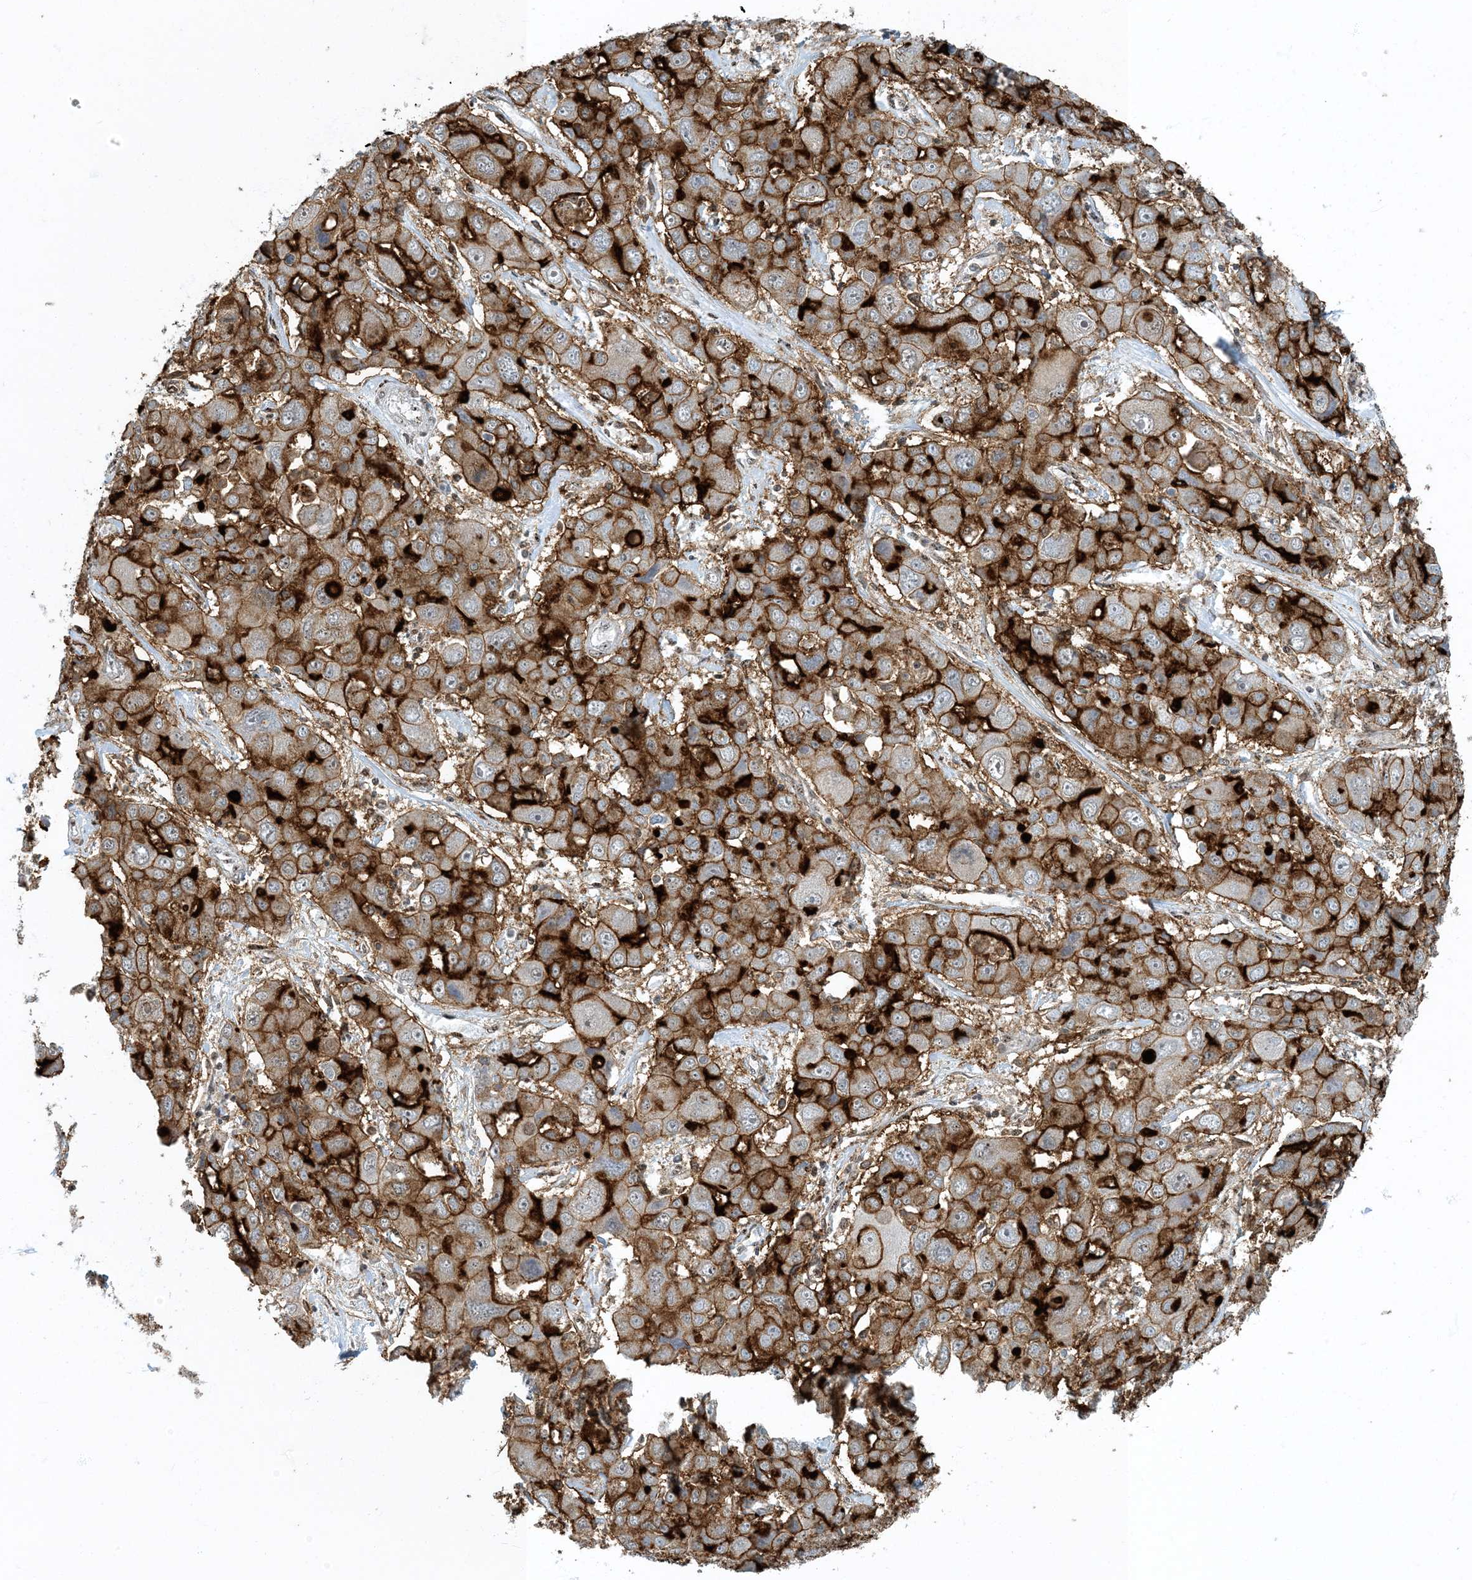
{"staining": {"intensity": "strong", "quantity": ">75%", "location": "cytoplasmic/membranous"}, "tissue": "liver cancer", "cell_type": "Tumor cells", "image_type": "cancer", "snomed": [{"axis": "morphology", "description": "Cholangiocarcinoma"}, {"axis": "topography", "description": "Liver"}], "caption": "A high-resolution histopathology image shows immunohistochemistry staining of liver cancer, which shows strong cytoplasmic/membranous staining in about >75% of tumor cells. (Brightfield microscopy of DAB IHC at high magnification).", "gene": "MBD1", "patient": {"sex": "male", "age": 67}}